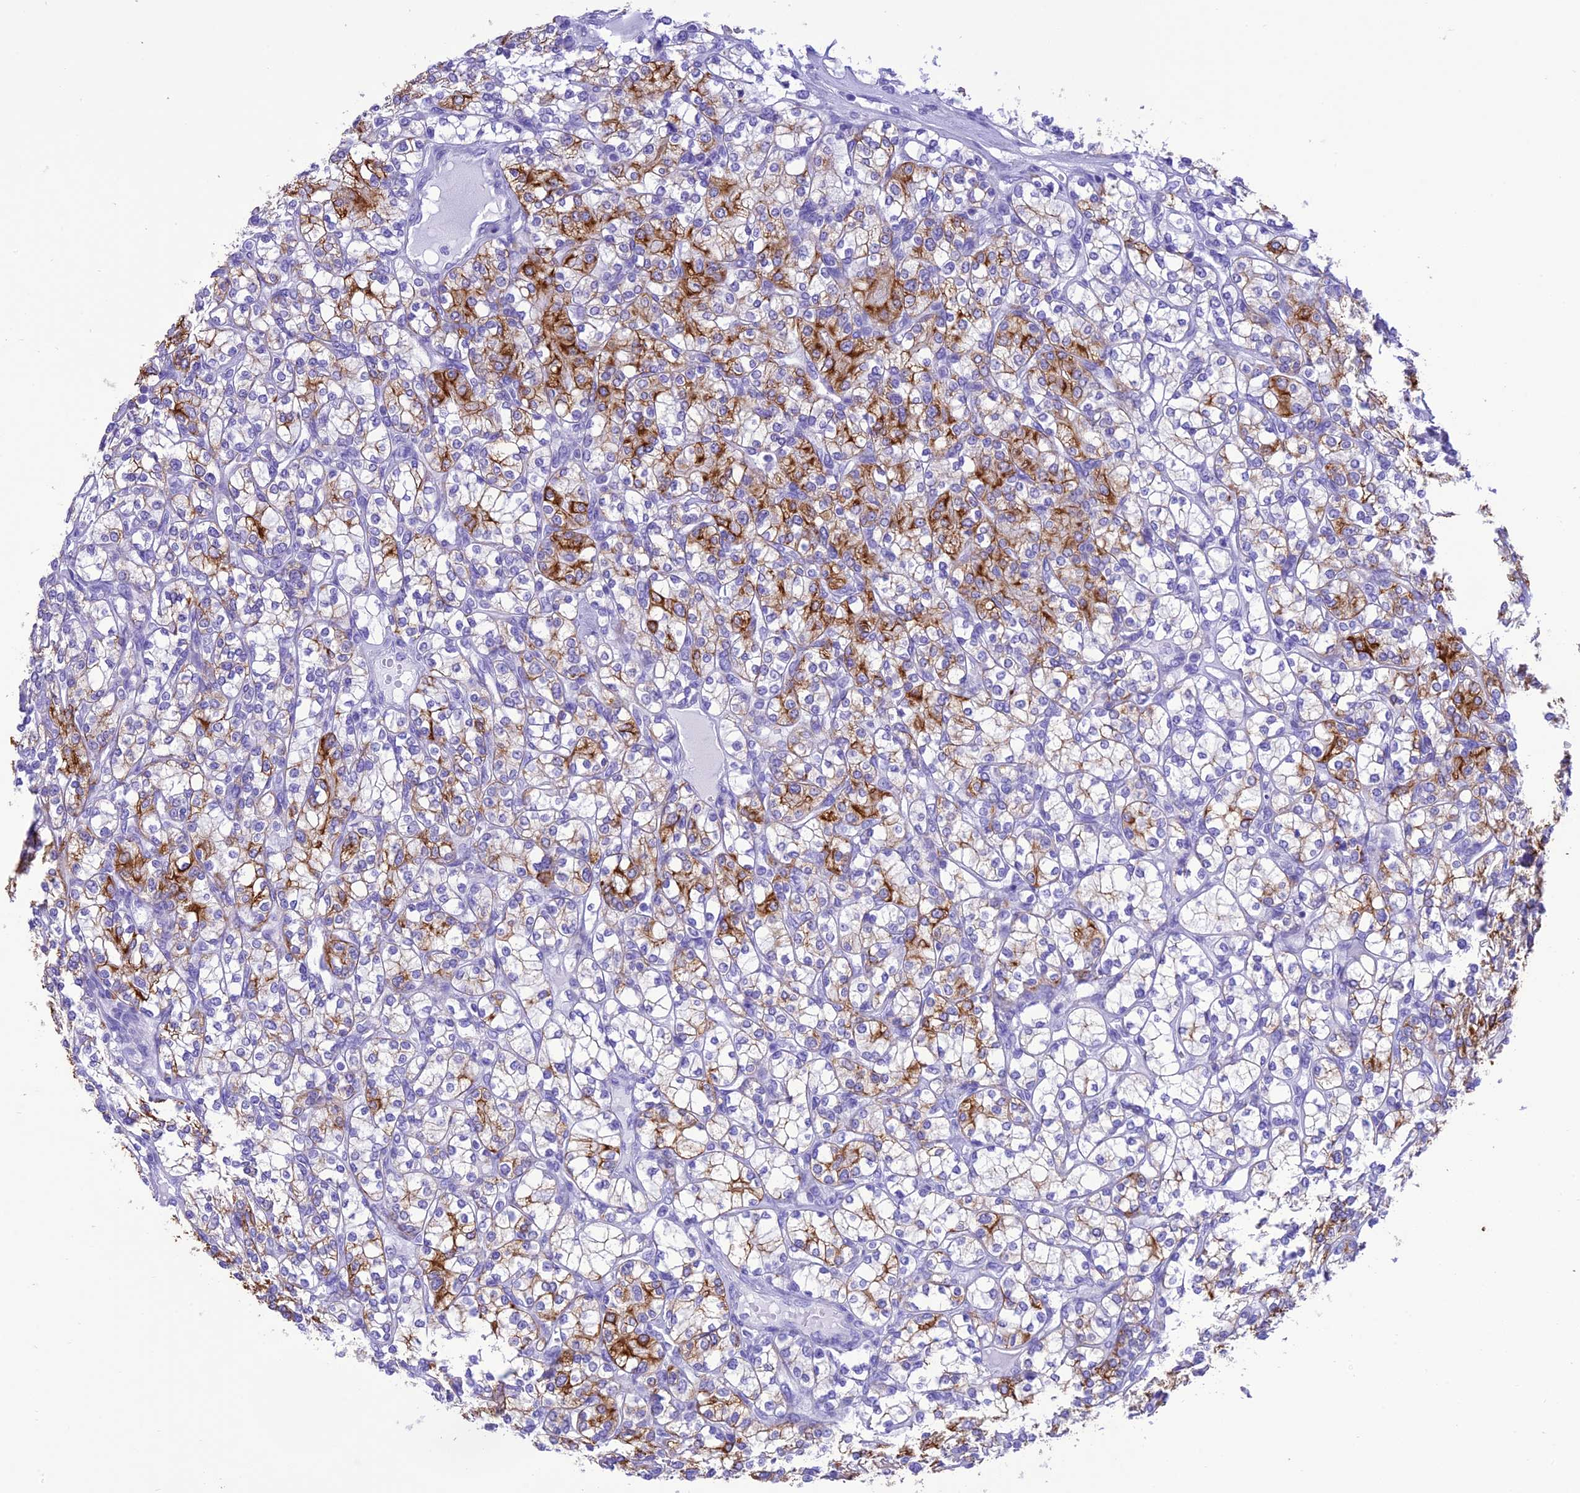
{"staining": {"intensity": "strong", "quantity": "25%-75%", "location": "cytoplasmic/membranous"}, "tissue": "renal cancer", "cell_type": "Tumor cells", "image_type": "cancer", "snomed": [{"axis": "morphology", "description": "Adenocarcinoma, NOS"}, {"axis": "topography", "description": "Kidney"}], "caption": "This image shows IHC staining of human renal adenocarcinoma, with high strong cytoplasmic/membranous staining in approximately 25%-75% of tumor cells.", "gene": "VPS52", "patient": {"sex": "male", "age": 77}}